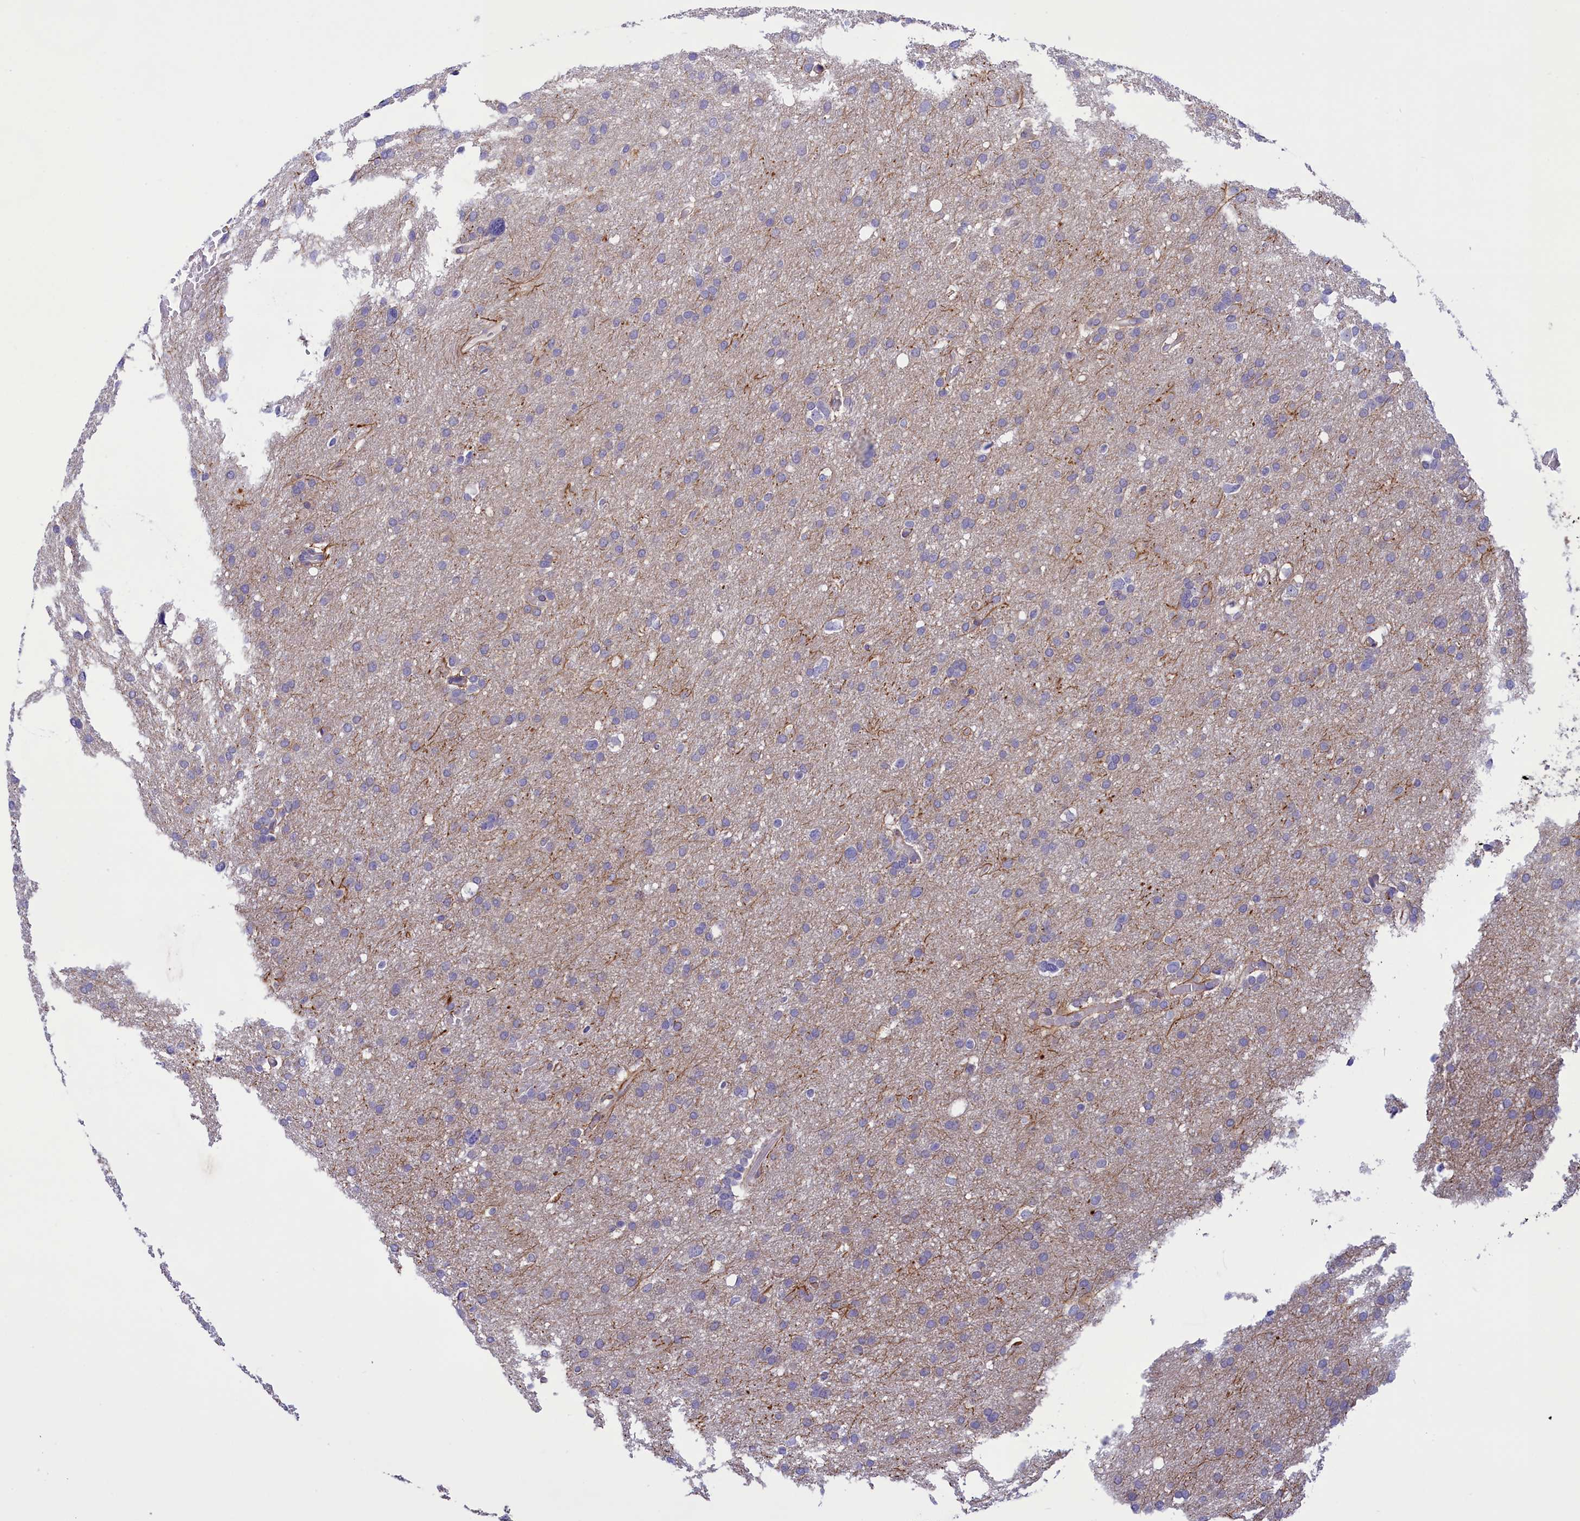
{"staining": {"intensity": "negative", "quantity": "none", "location": "none"}, "tissue": "glioma", "cell_type": "Tumor cells", "image_type": "cancer", "snomed": [{"axis": "morphology", "description": "Glioma, malignant, High grade"}, {"axis": "topography", "description": "Cerebral cortex"}], "caption": "Tumor cells show no significant expression in glioma. (DAB IHC visualized using brightfield microscopy, high magnification).", "gene": "CORO2A", "patient": {"sex": "female", "age": 36}}